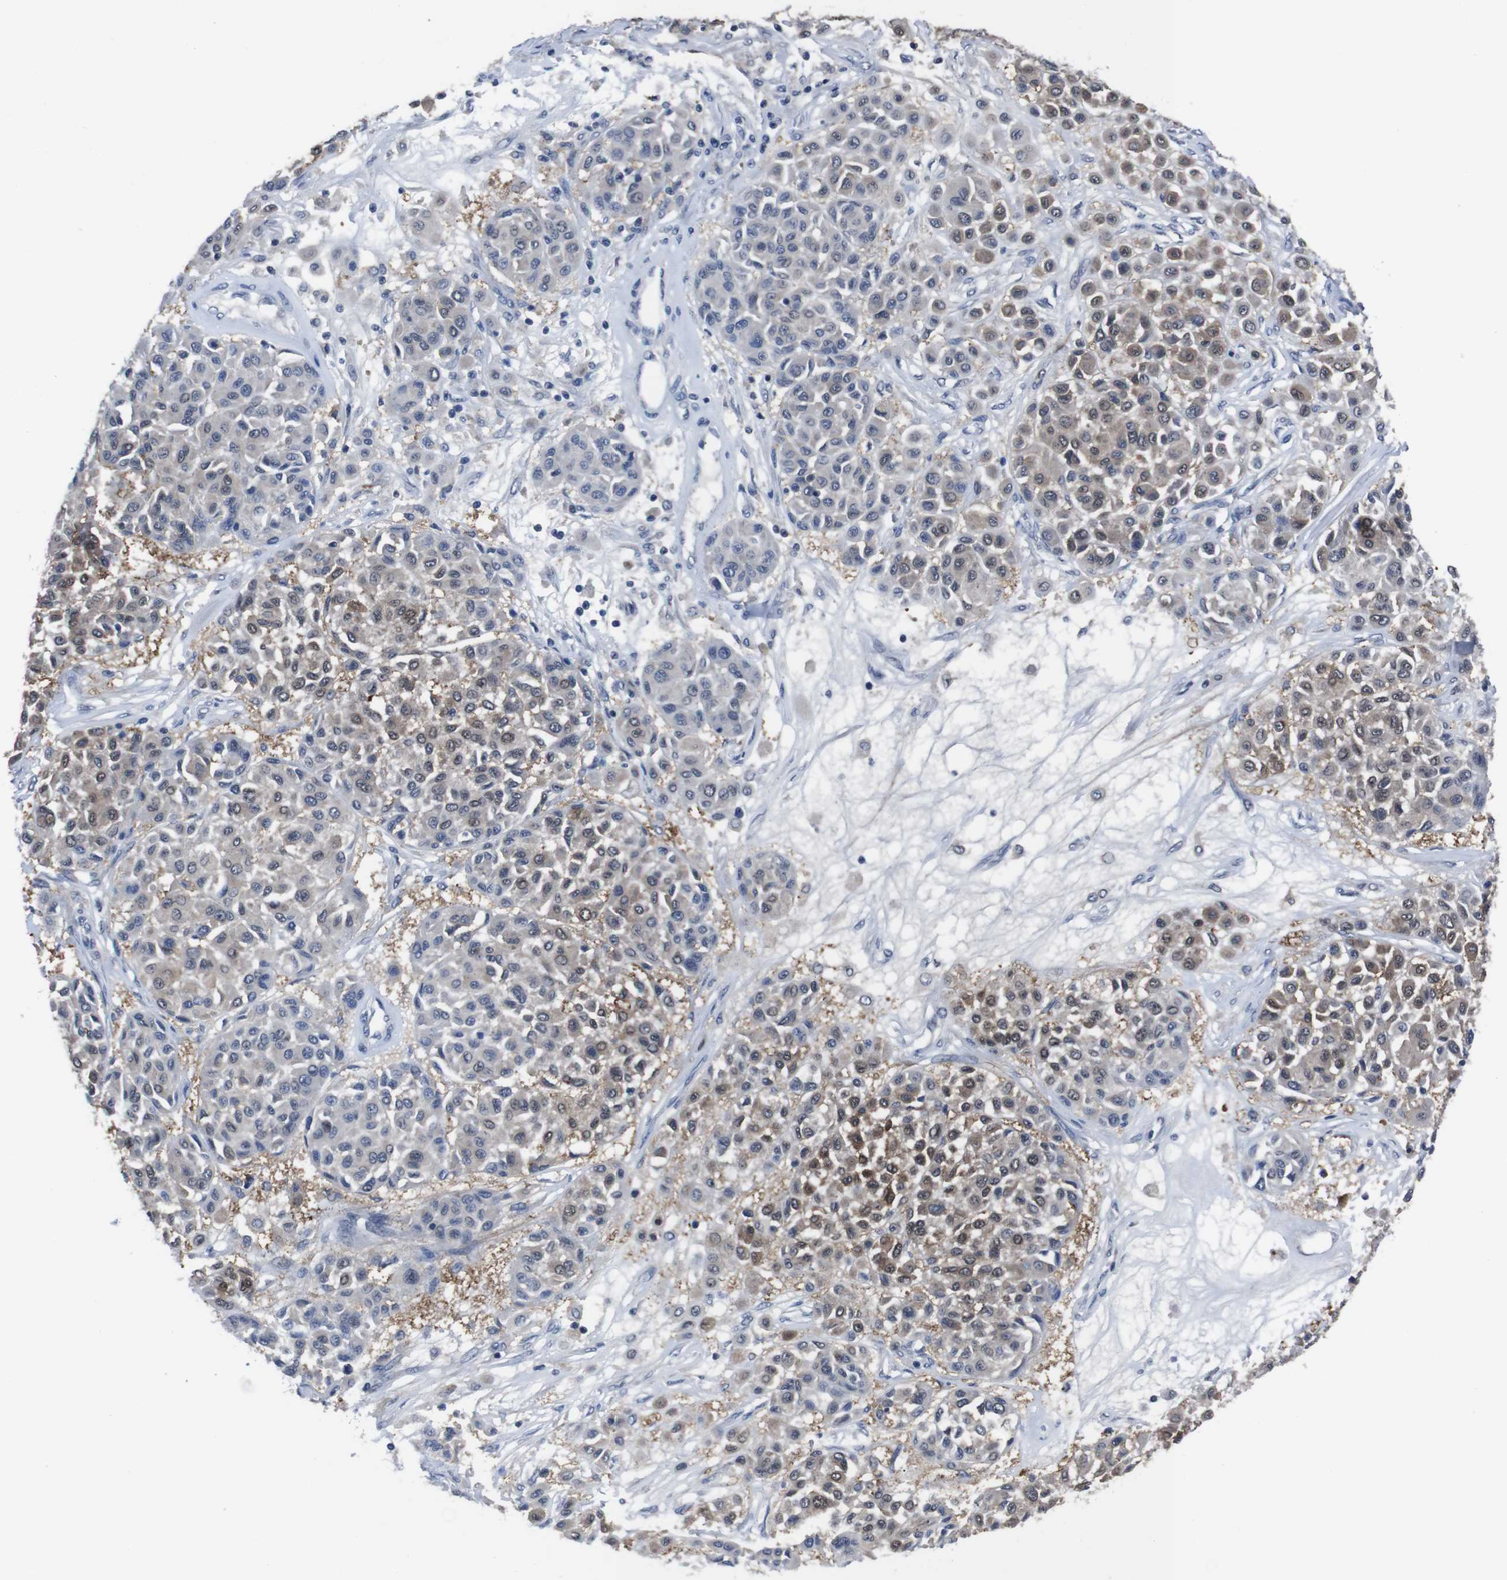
{"staining": {"intensity": "moderate", "quantity": "<25%", "location": "cytoplasmic/membranous"}, "tissue": "melanoma", "cell_type": "Tumor cells", "image_type": "cancer", "snomed": [{"axis": "morphology", "description": "Malignant melanoma, Metastatic site"}, {"axis": "topography", "description": "Soft tissue"}], "caption": "Immunohistochemistry (IHC) (DAB) staining of melanoma reveals moderate cytoplasmic/membranous protein positivity in about <25% of tumor cells. (DAB IHC, brown staining for protein, blue staining for nuclei).", "gene": "SEMA4B", "patient": {"sex": "male", "age": 41}}